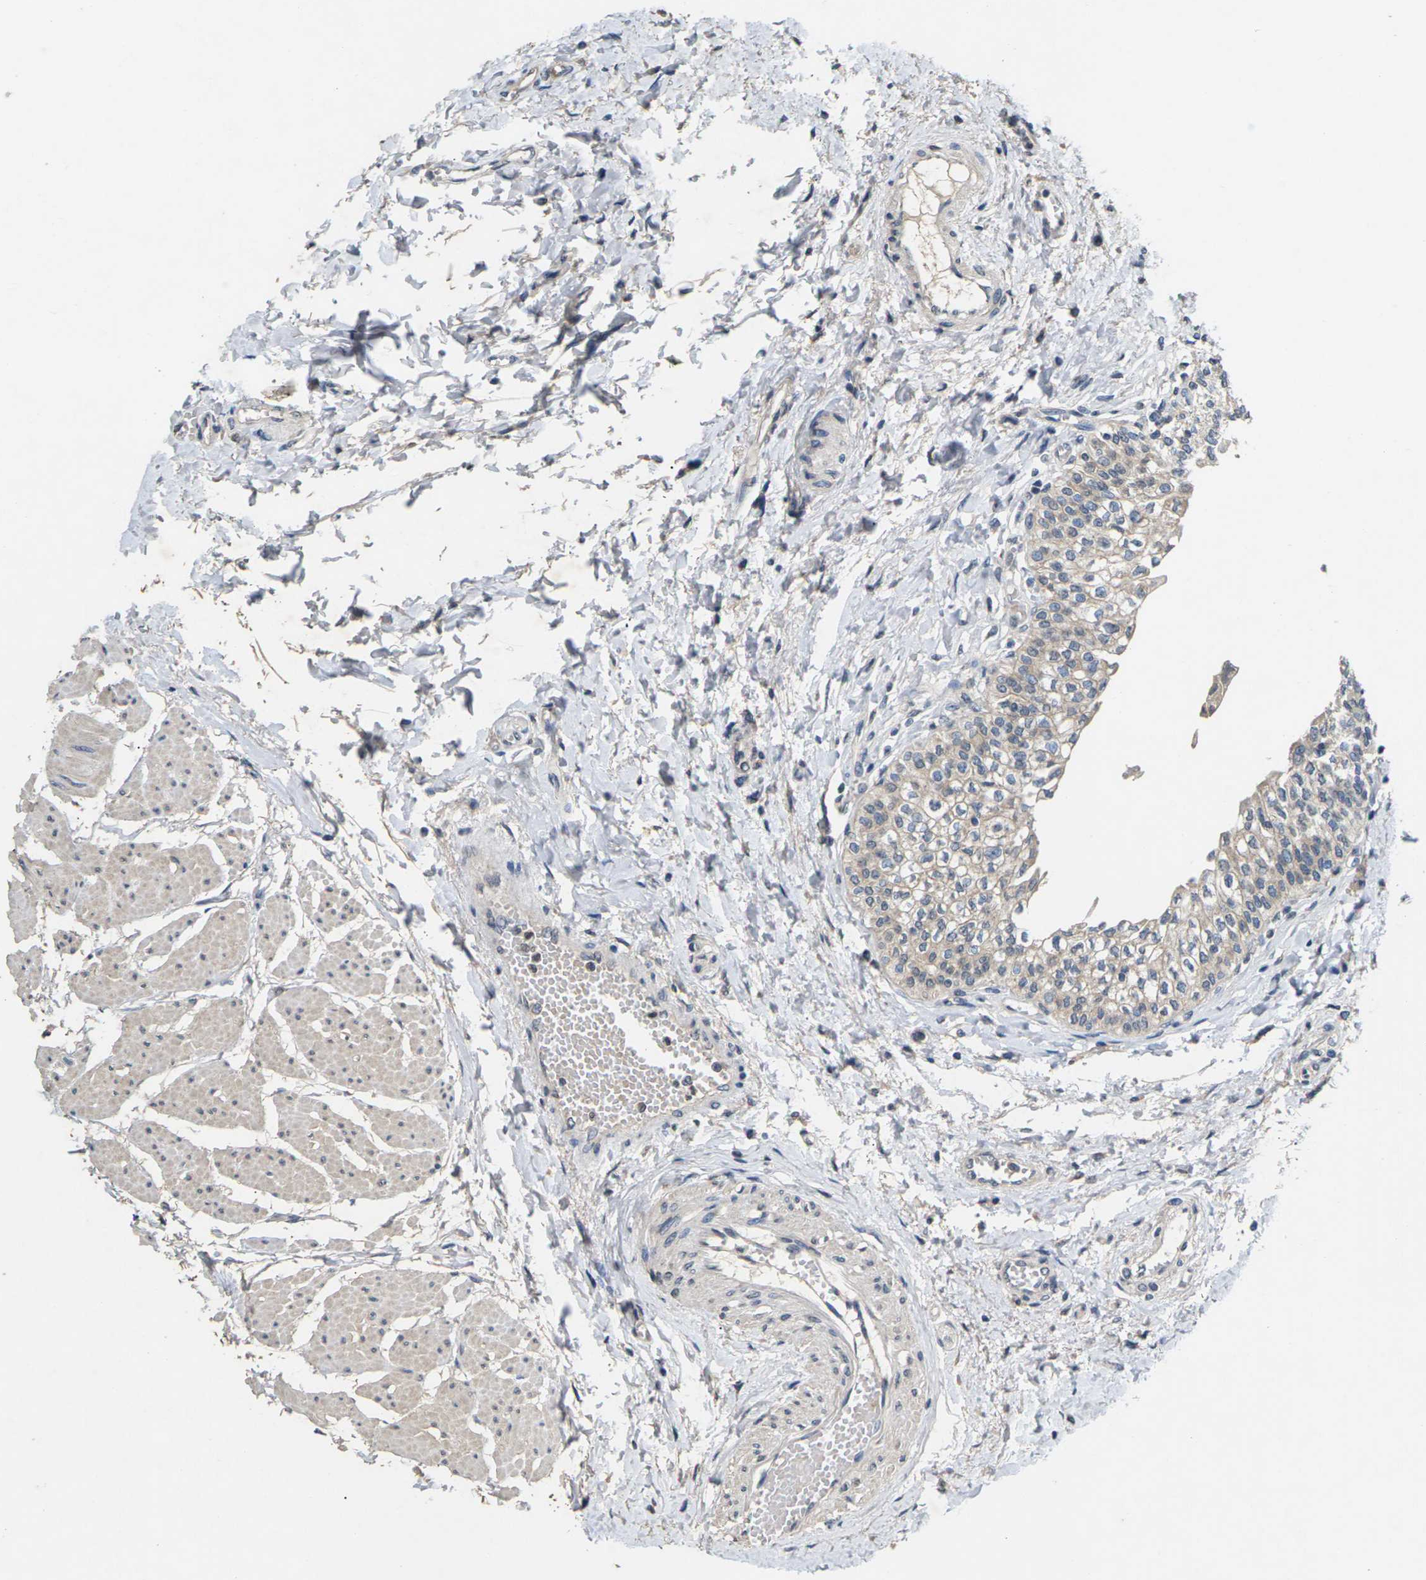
{"staining": {"intensity": "weak", "quantity": ">75%", "location": "cytoplasmic/membranous"}, "tissue": "urinary bladder", "cell_type": "Urothelial cells", "image_type": "normal", "snomed": [{"axis": "morphology", "description": "Normal tissue, NOS"}, {"axis": "topography", "description": "Urinary bladder"}], "caption": "Immunohistochemical staining of unremarkable urinary bladder shows >75% levels of weak cytoplasmic/membranous protein positivity in approximately >75% of urothelial cells. (Brightfield microscopy of DAB IHC at high magnification).", "gene": "SLC2A2", "patient": {"sex": "male", "age": 55}}